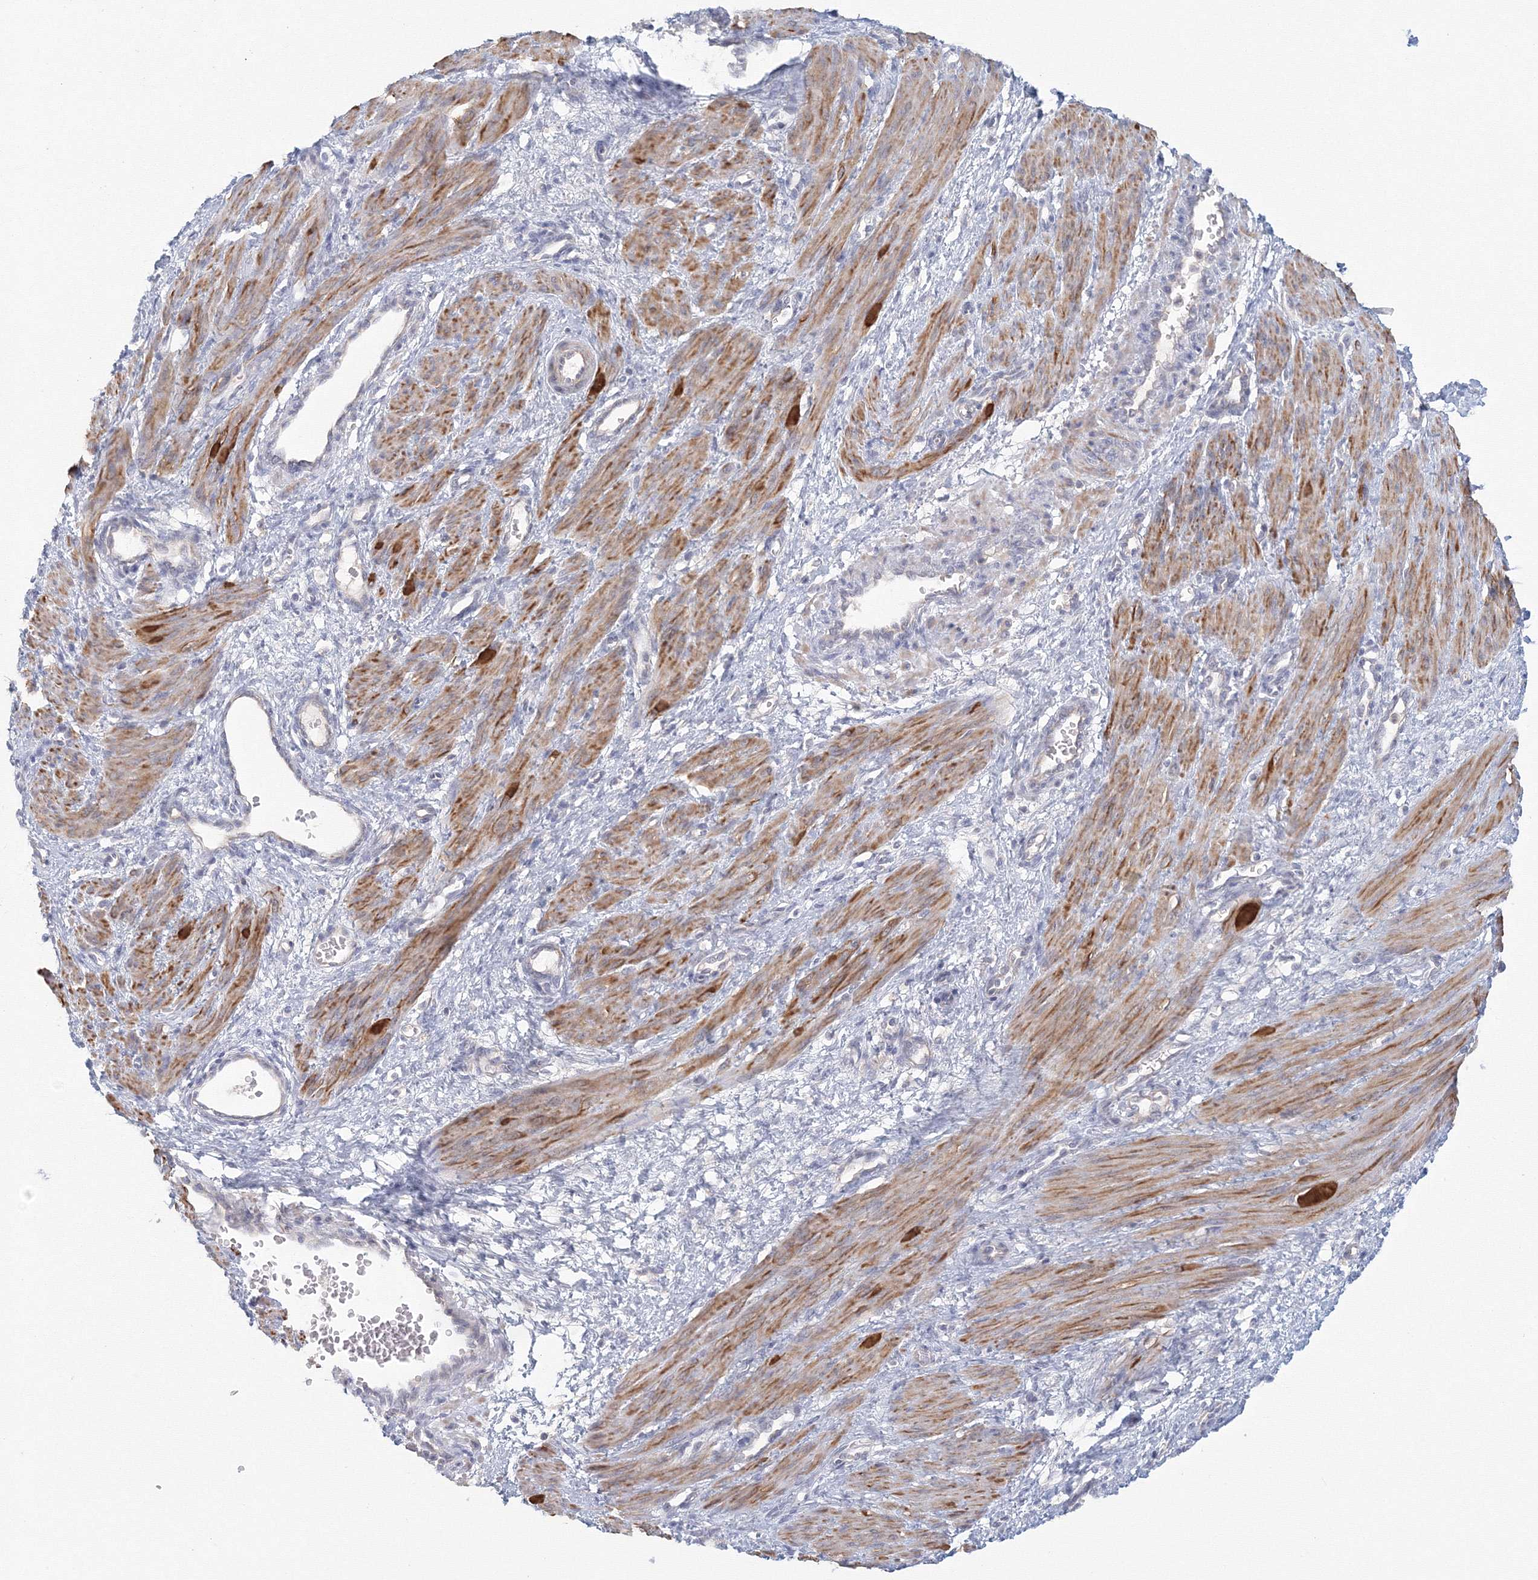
{"staining": {"intensity": "moderate", "quantity": ">75%", "location": "cytoplasmic/membranous"}, "tissue": "smooth muscle", "cell_type": "Smooth muscle cells", "image_type": "normal", "snomed": [{"axis": "morphology", "description": "Normal tissue, NOS"}, {"axis": "topography", "description": "Endometrium"}], "caption": "Immunohistochemical staining of benign human smooth muscle shows medium levels of moderate cytoplasmic/membranous staining in approximately >75% of smooth muscle cells. (IHC, brightfield microscopy, high magnification).", "gene": "TACC2", "patient": {"sex": "female", "age": 33}}